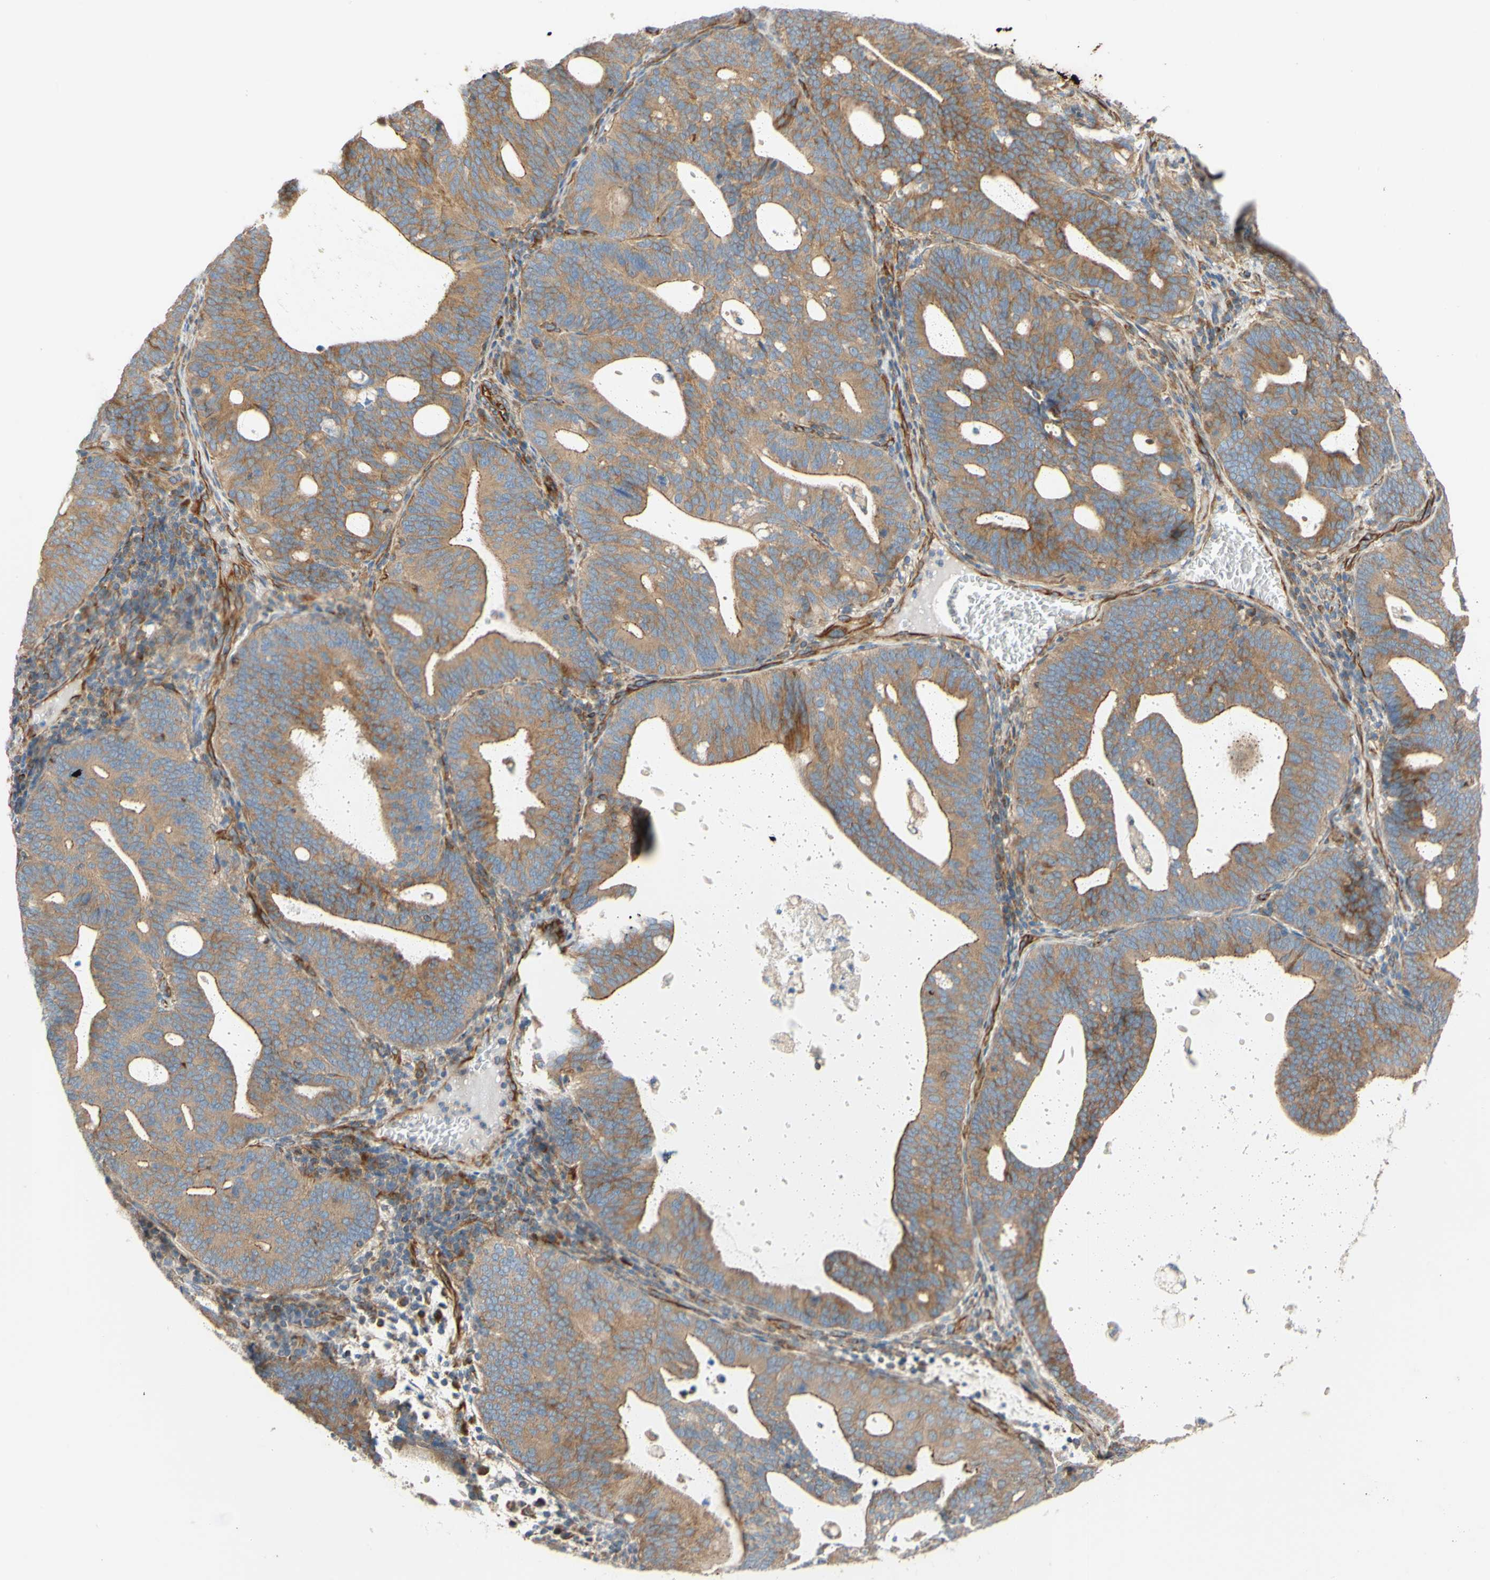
{"staining": {"intensity": "moderate", "quantity": ">75%", "location": "cytoplasmic/membranous"}, "tissue": "endometrial cancer", "cell_type": "Tumor cells", "image_type": "cancer", "snomed": [{"axis": "morphology", "description": "Adenocarcinoma, NOS"}, {"axis": "topography", "description": "Uterus"}], "caption": "Tumor cells reveal medium levels of moderate cytoplasmic/membranous staining in about >75% of cells in adenocarcinoma (endometrial). The staining was performed using DAB (3,3'-diaminobenzidine) to visualize the protein expression in brown, while the nuclei were stained in blue with hematoxylin (Magnification: 20x).", "gene": "C1orf43", "patient": {"sex": "female", "age": 83}}